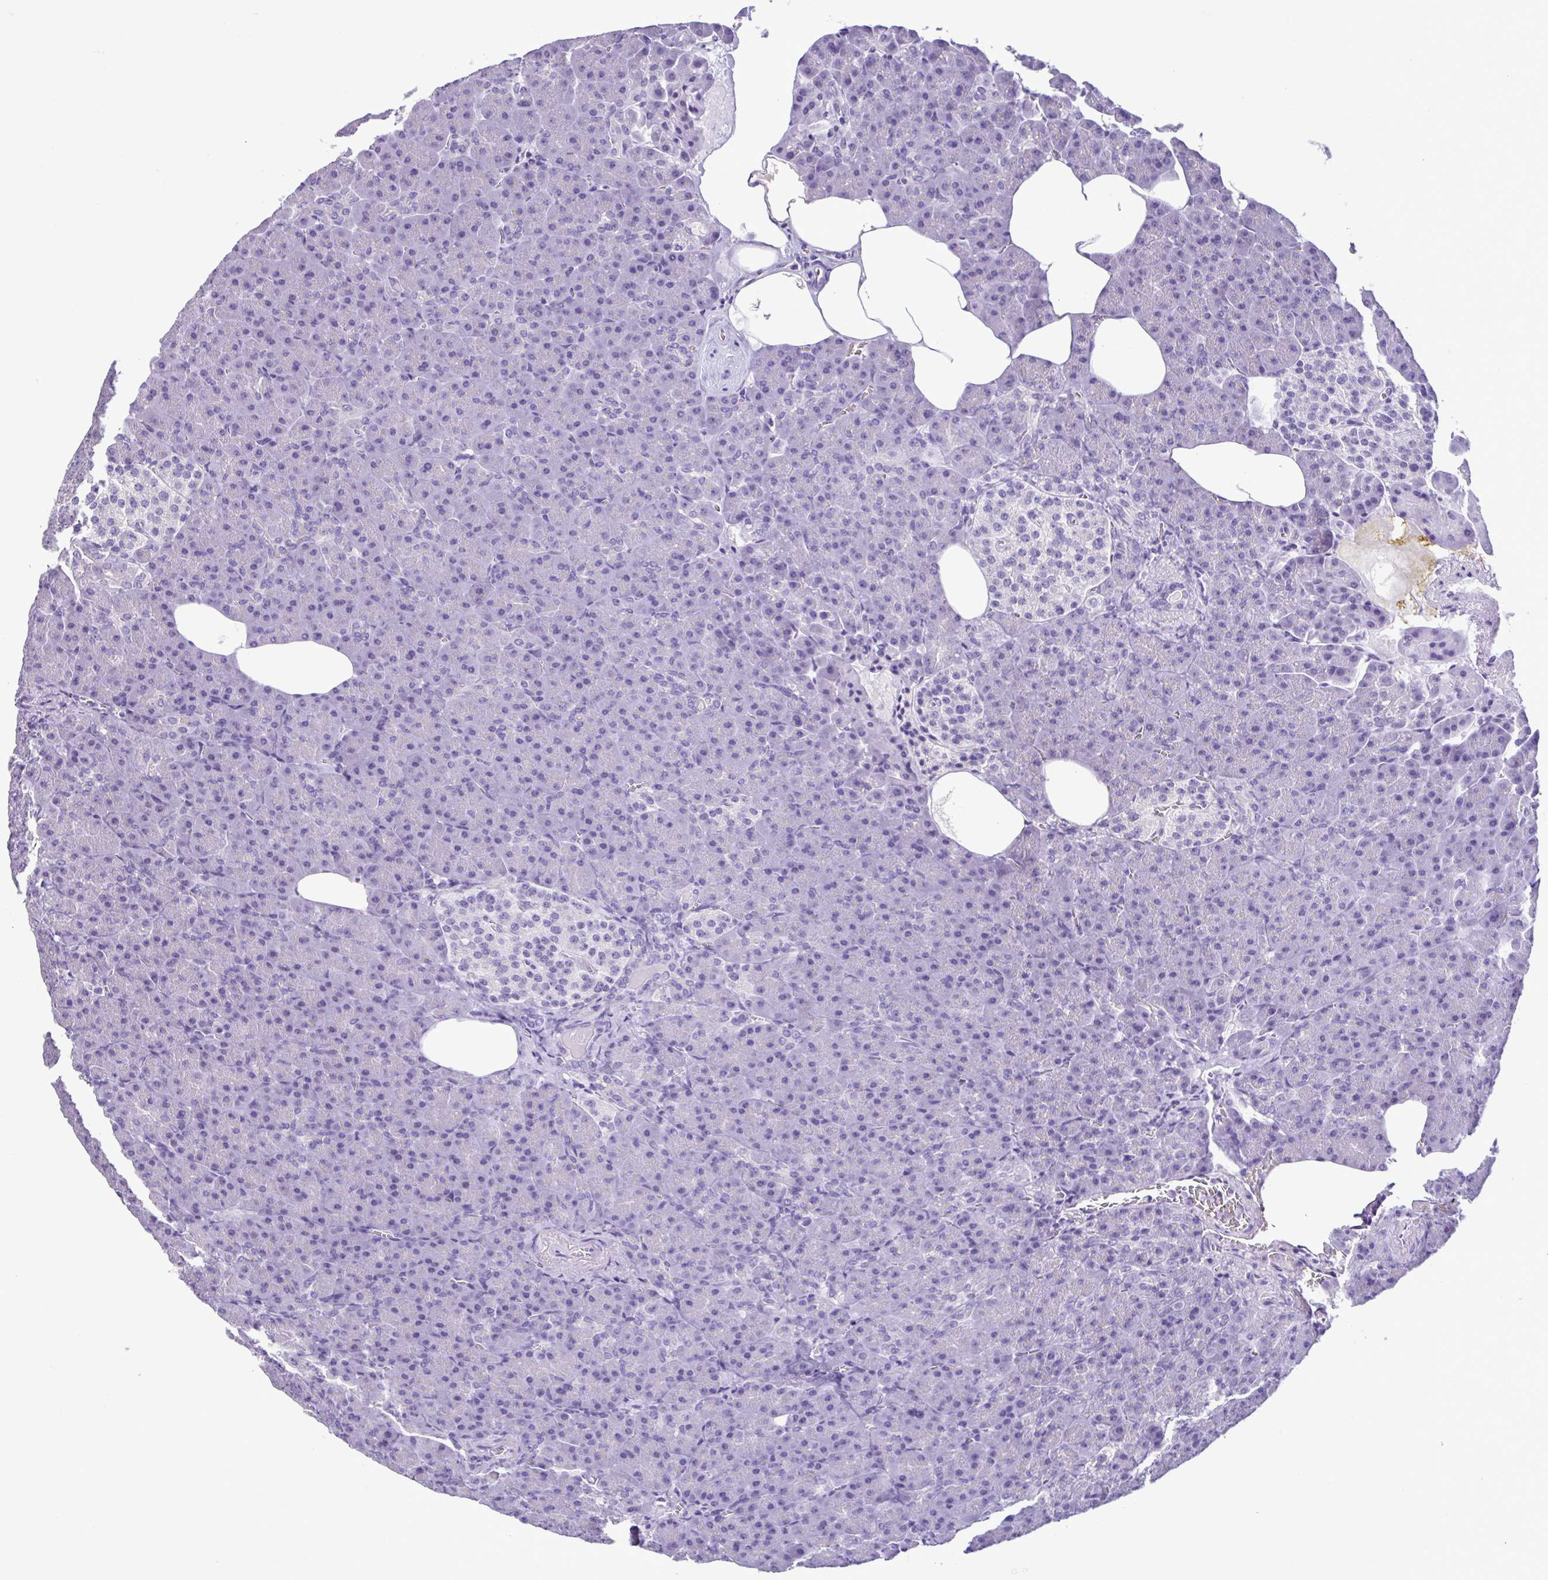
{"staining": {"intensity": "negative", "quantity": "none", "location": "none"}, "tissue": "pancreas", "cell_type": "Exocrine glandular cells", "image_type": "normal", "snomed": [{"axis": "morphology", "description": "Normal tissue, NOS"}, {"axis": "topography", "description": "Pancreas"}], "caption": "A photomicrograph of human pancreas is negative for staining in exocrine glandular cells. Nuclei are stained in blue.", "gene": "CBY2", "patient": {"sex": "female", "age": 74}}